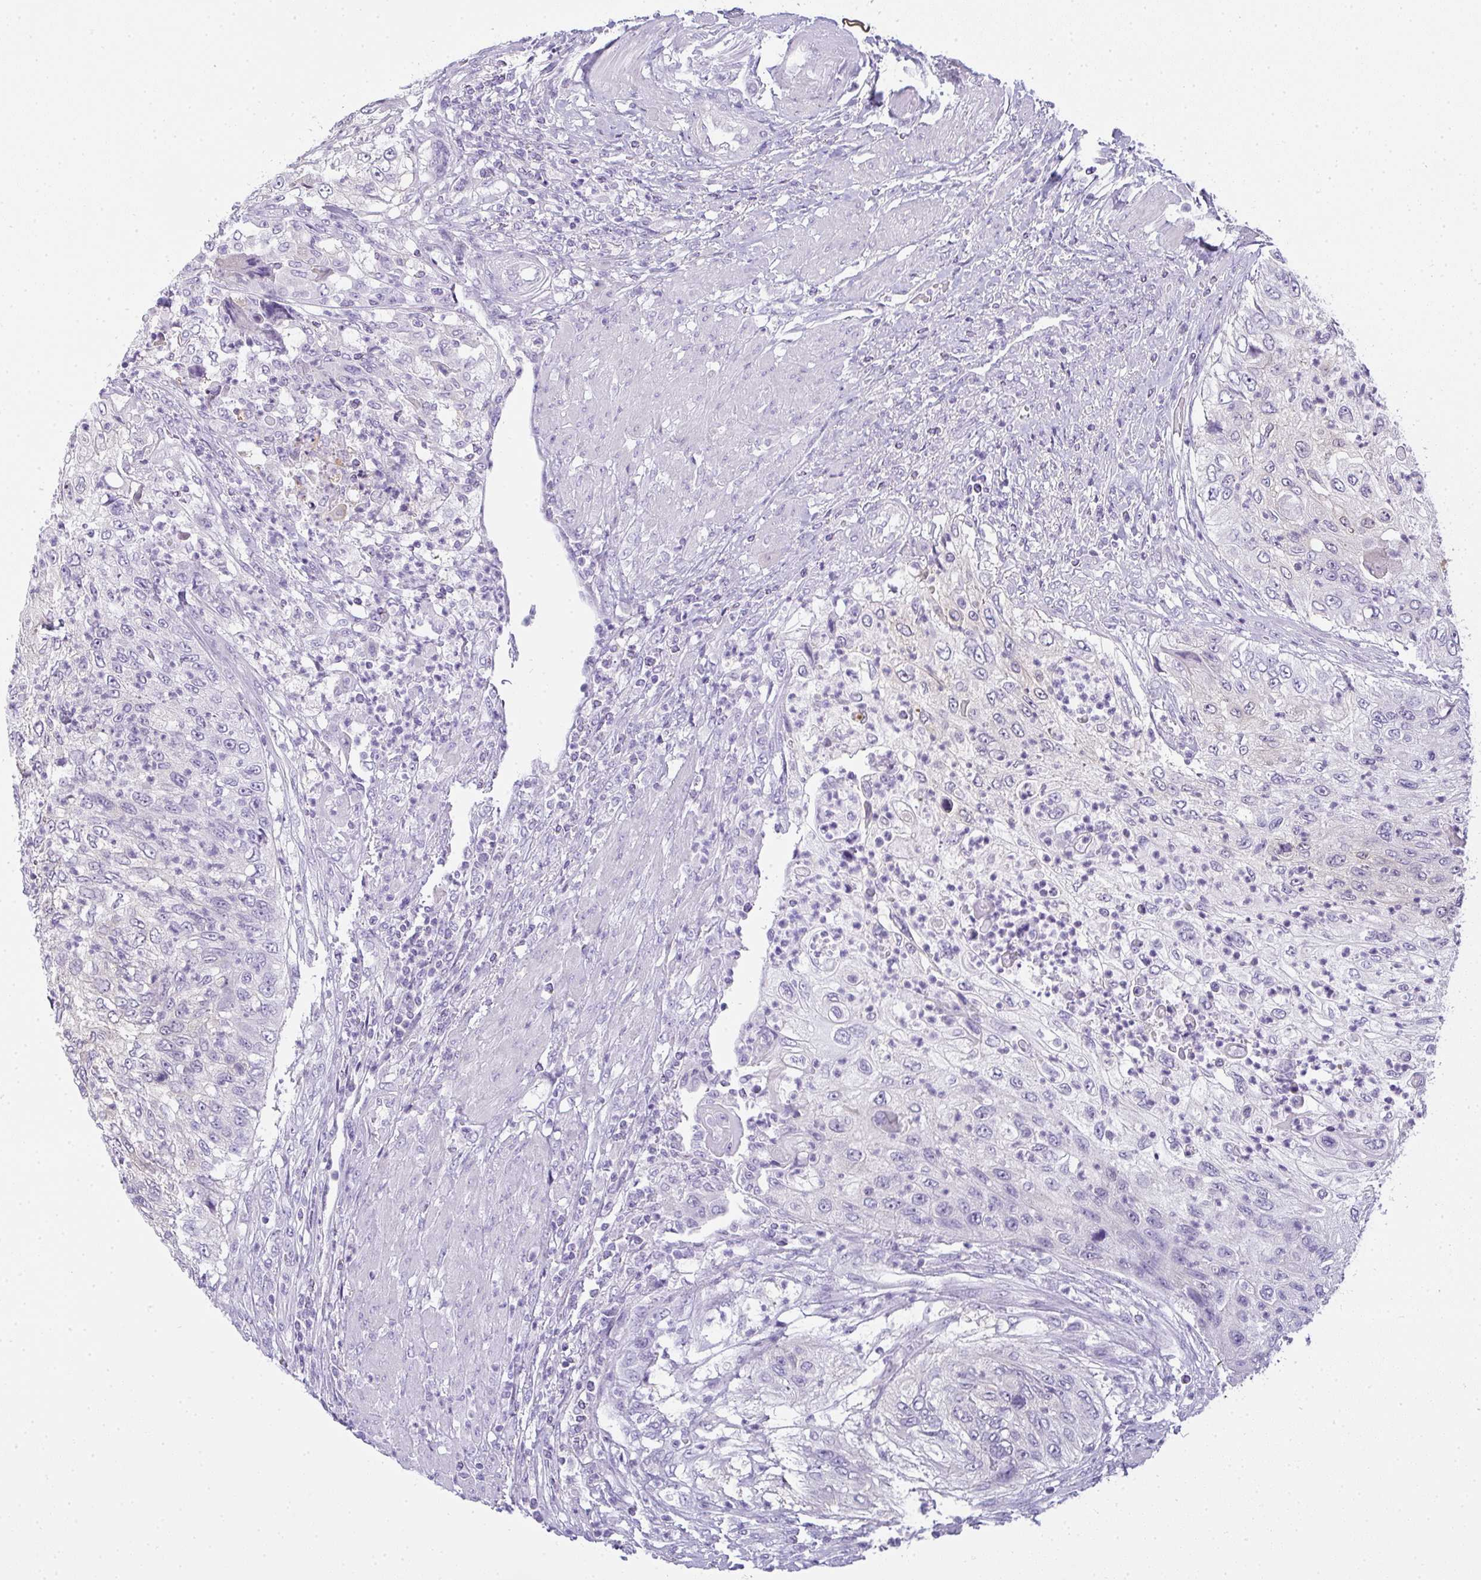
{"staining": {"intensity": "negative", "quantity": "none", "location": "none"}, "tissue": "urothelial cancer", "cell_type": "Tumor cells", "image_type": "cancer", "snomed": [{"axis": "morphology", "description": "Urothelial carcinoma, High grade"}, {"axis": "topography", "description": "Urinary bladder"}], "caption": "IHC of urothelial cancer exhibits no positivity in tumor cells. (DAB immunohistochemistry (IHC) with hematoxylin counter stain).", "gene": "GSDMB", "patient": {"sex": "female", "age": 60}}